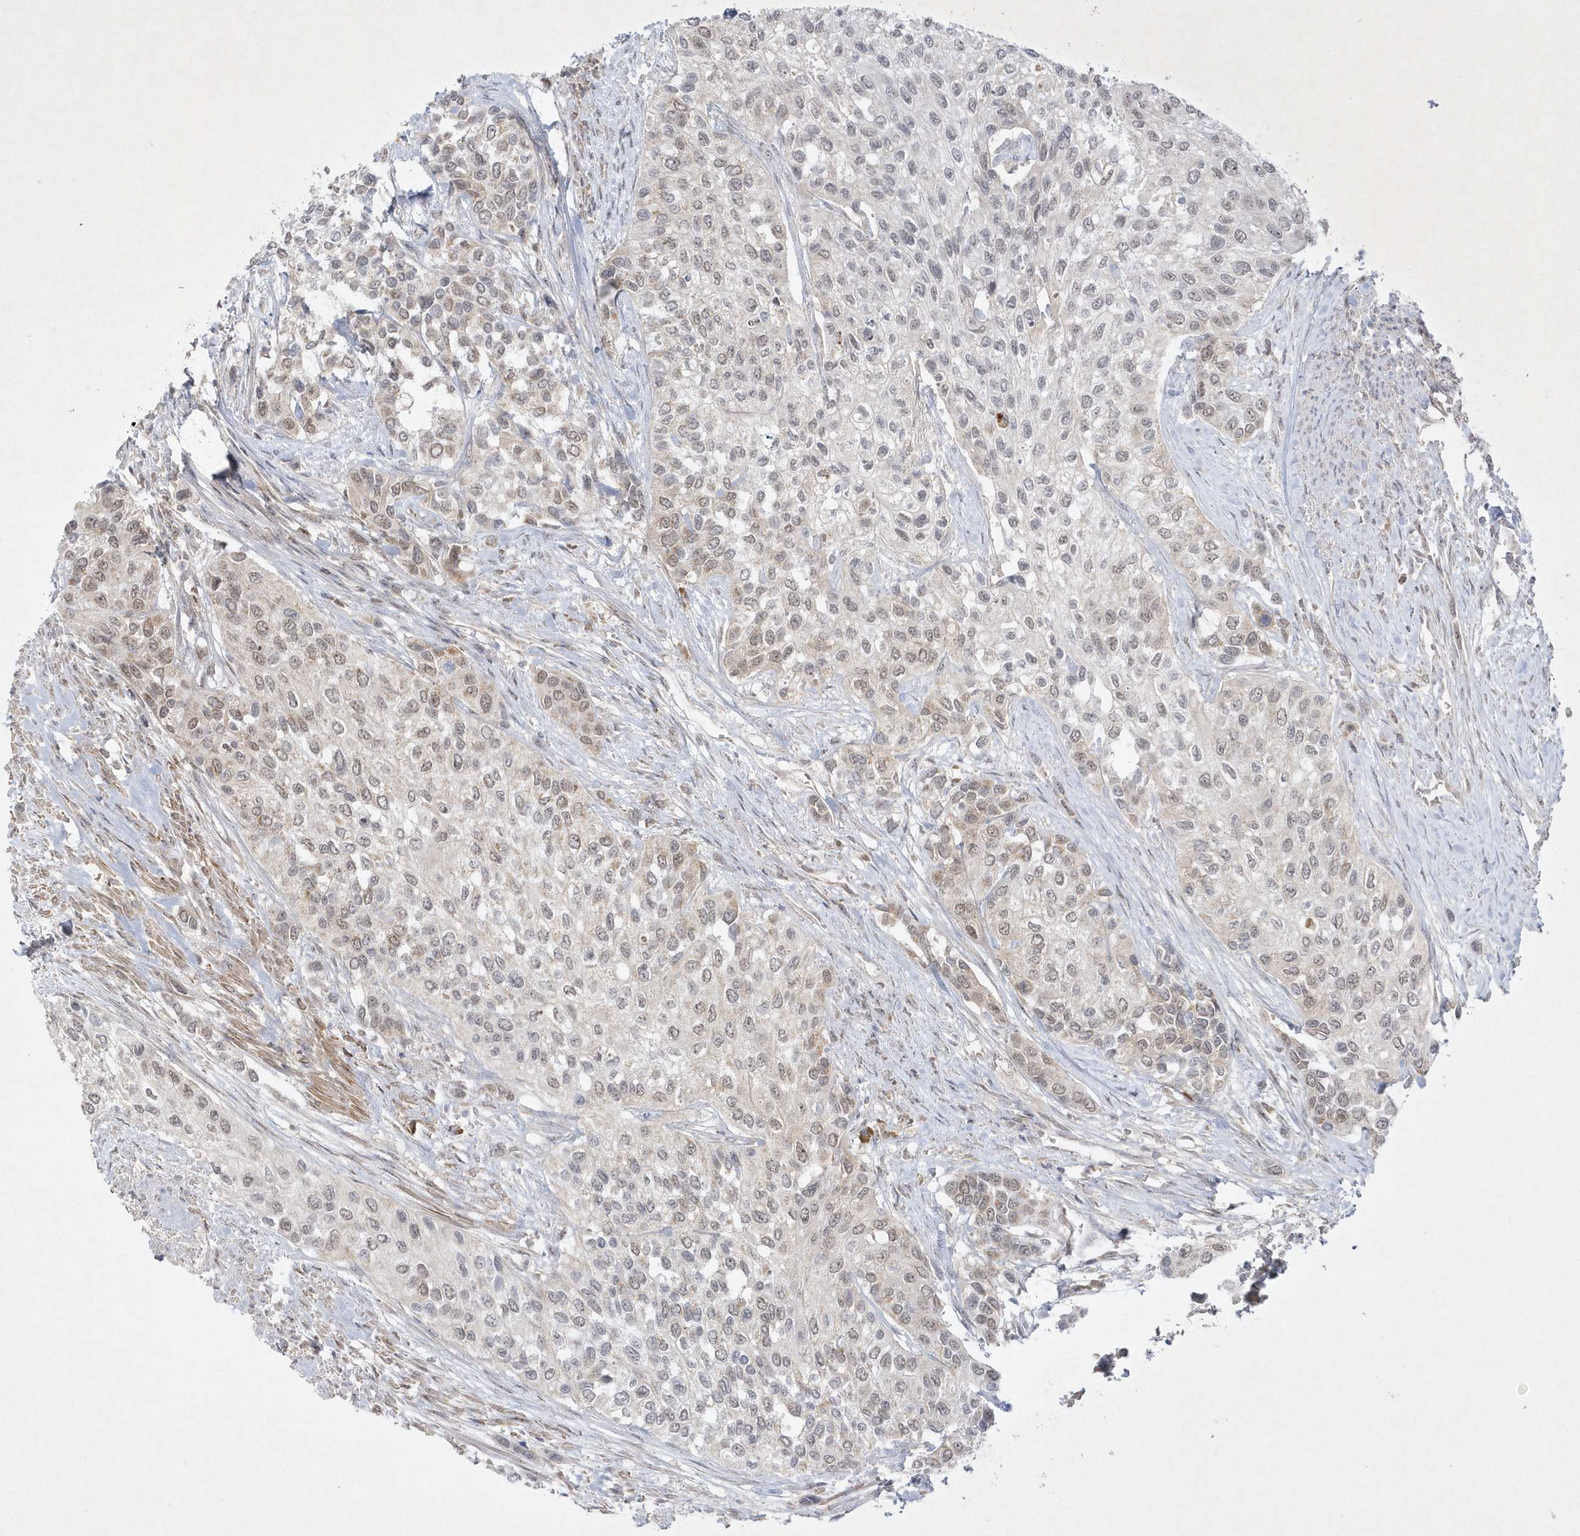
{"staining": {"intensity": "weak", "quantity": "<25%", "location": "cytoplasmic/membranous,nuclear"}, "tissue": "urothelial cancer", "cell_type": "Tumor cells", "image_type": "cancer", "snomed": [{"axis": "morphology", "description": "Normal tissue, NOS"}, {"axis": "morphology", "description": "Urothelial carcinoma, High grade"}, {"axis": "topography", "description": "Vascular tissue"}, {"axis": "topography", "description": "Urinary bladder"}], "caption": "This is an IHC histopathology image of urothelial carcinoma (high-grade). There is no expression in tumor cells.", "gene": "CPSF3", "patient": {"sex": "female", "age": 56}}